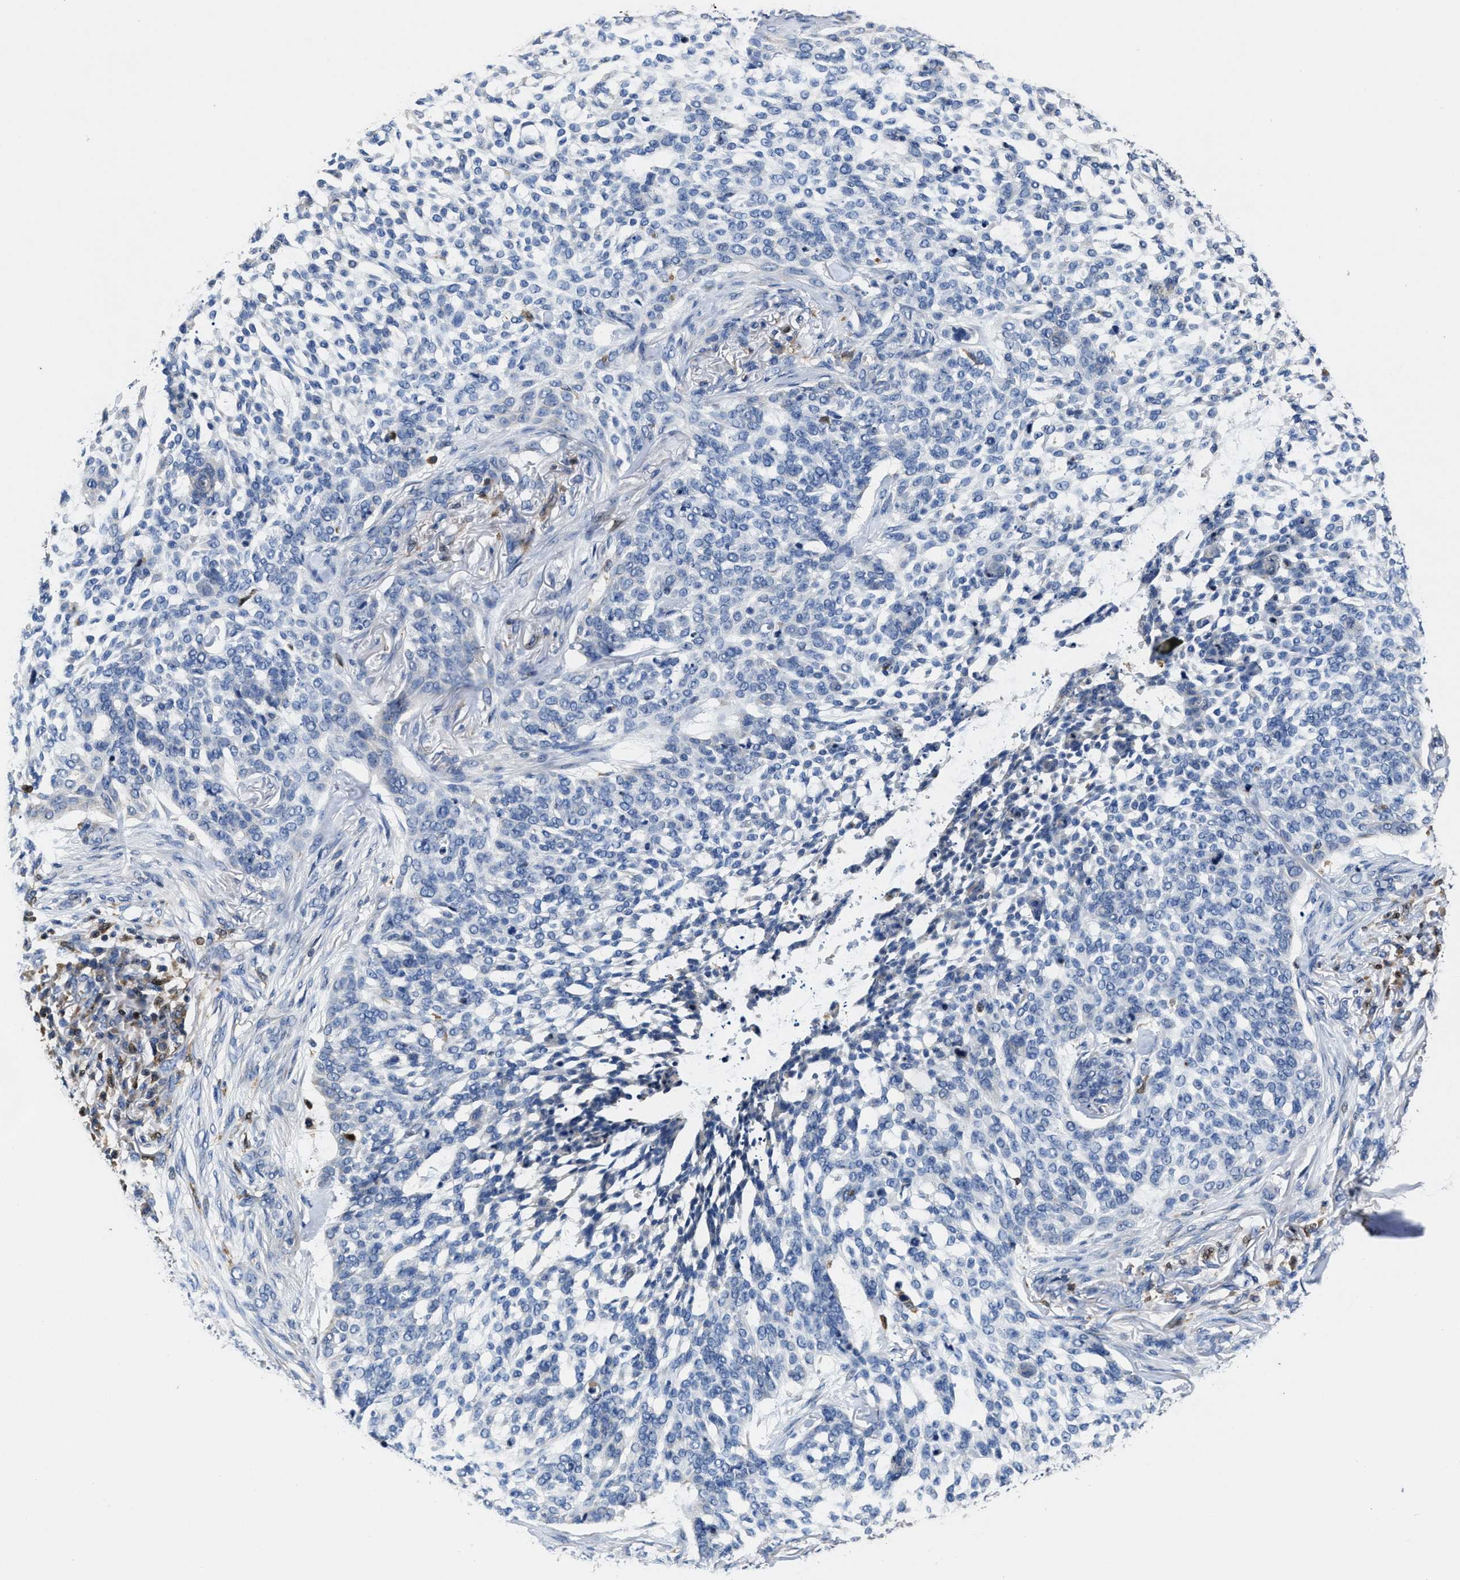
{"staining": {"intensity": "negative", "quantity": "none", "location": "none"}, "tissue": "skin cancer", "cell_type": "Tumor cells", "image_type": "cancer", "snomed": [{"axis": "morphology", "description": "Basal cell carcinoma"}, {"axis": "topography", "description": "Skin"}], "caption": "Human skin basal cell carcinoma stained for a protein using immunohistochemistry (IHC) reveals no positivity in tumor cells.", "gene": "RGS10", "patient": {"sex": "female", "age": 64}}